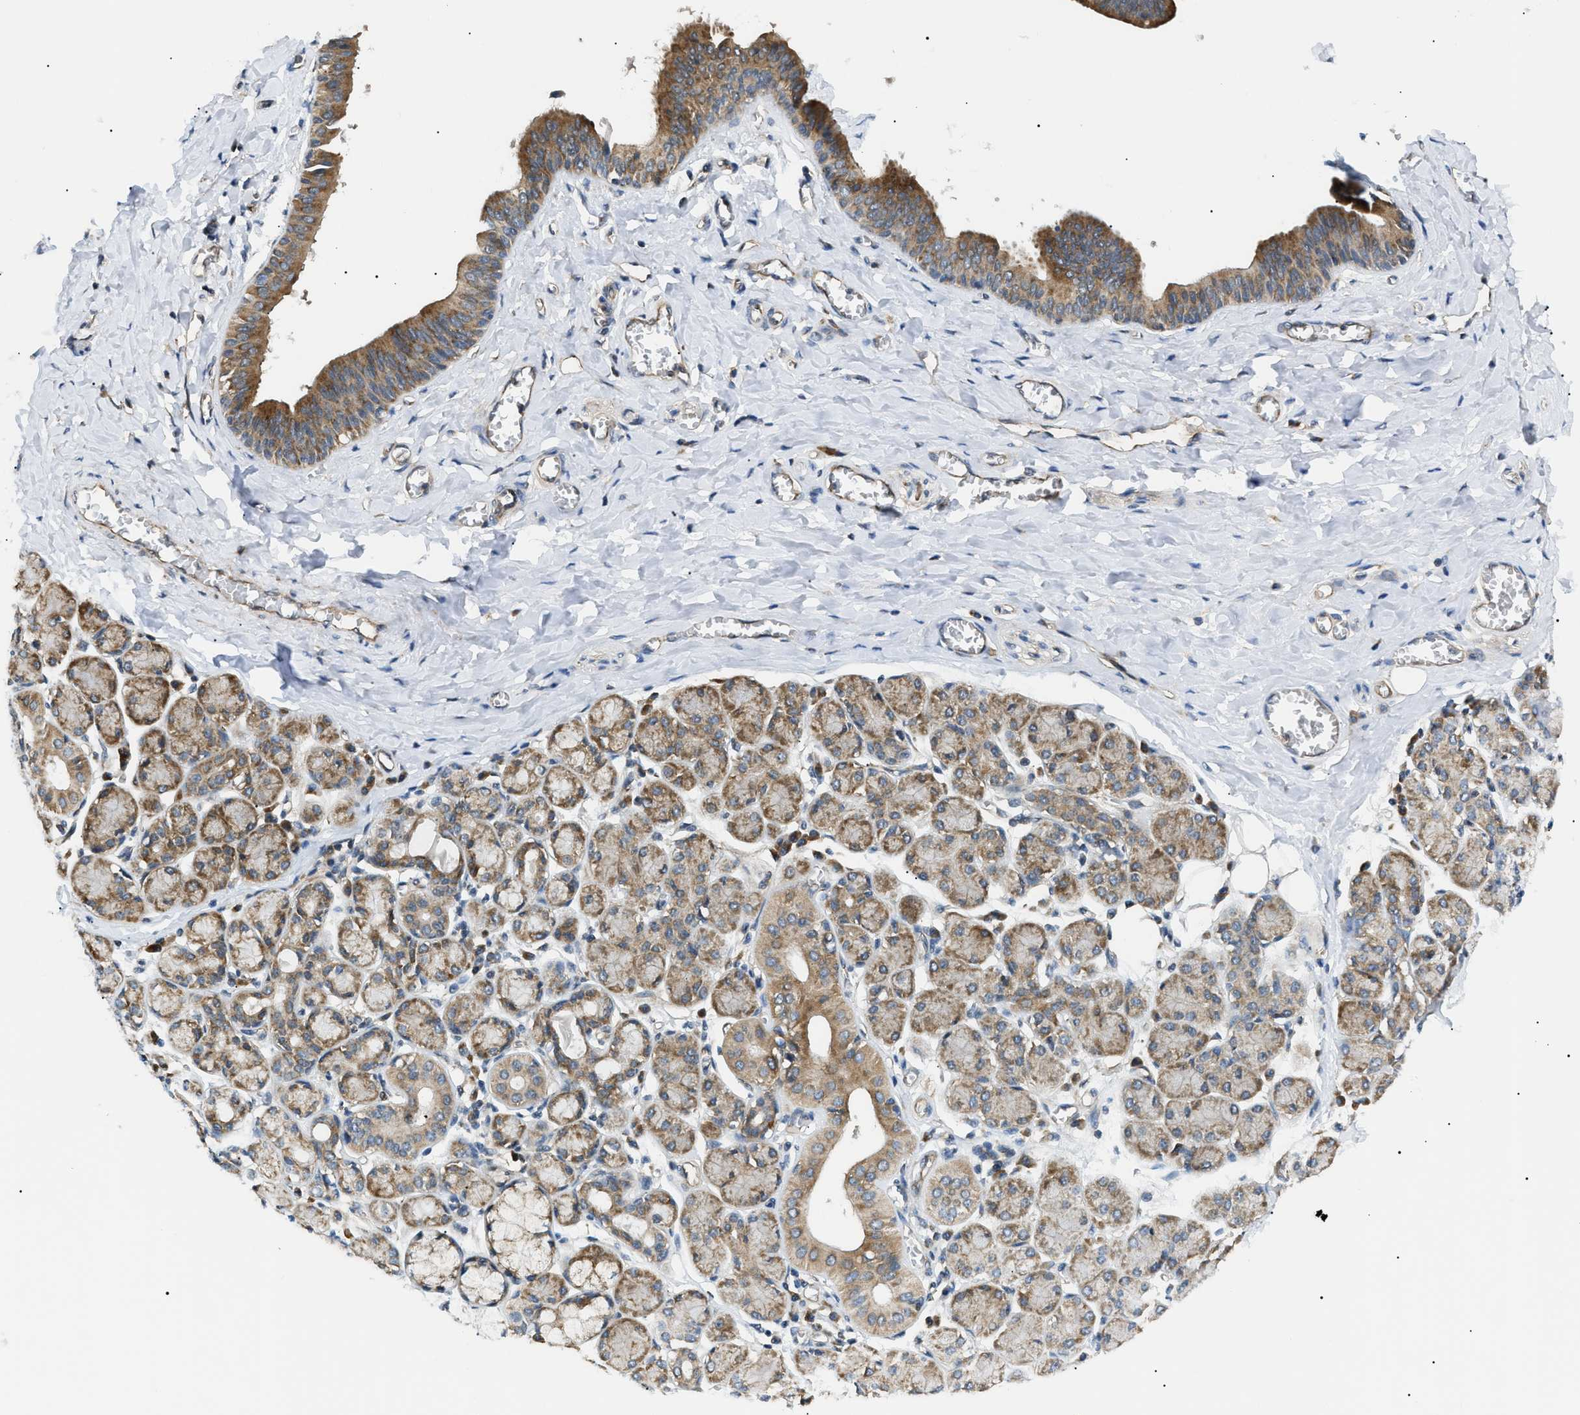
{"staining": {"intensity": "moderate", "quantity": "25%-75%", "location": "cytoplasmic/membranous"}, "tissue": "salivary gland", "cell_type": "Glandular cells", "image_type": "normal", "snomed": [{"axis": "morphology", "description": "Normal tissue, NOS"}, {"axis": "morphology", "description": "Inflammation, NOS"}, {"axis": "topography", "description": "Lymph node"}, {"axis": "topography", "description": "Salivary gland"}], "caption": "Protein staining of normal salivary gland demonstrates moderate cytoplasmic/membranous staining in approximately 25%-75% of glandular cells. (brown staining indicates protein expression, while blue staining denotes nuclei).", "gene": "SRPK1", "patient": {"sex": "male", "age": 3}}